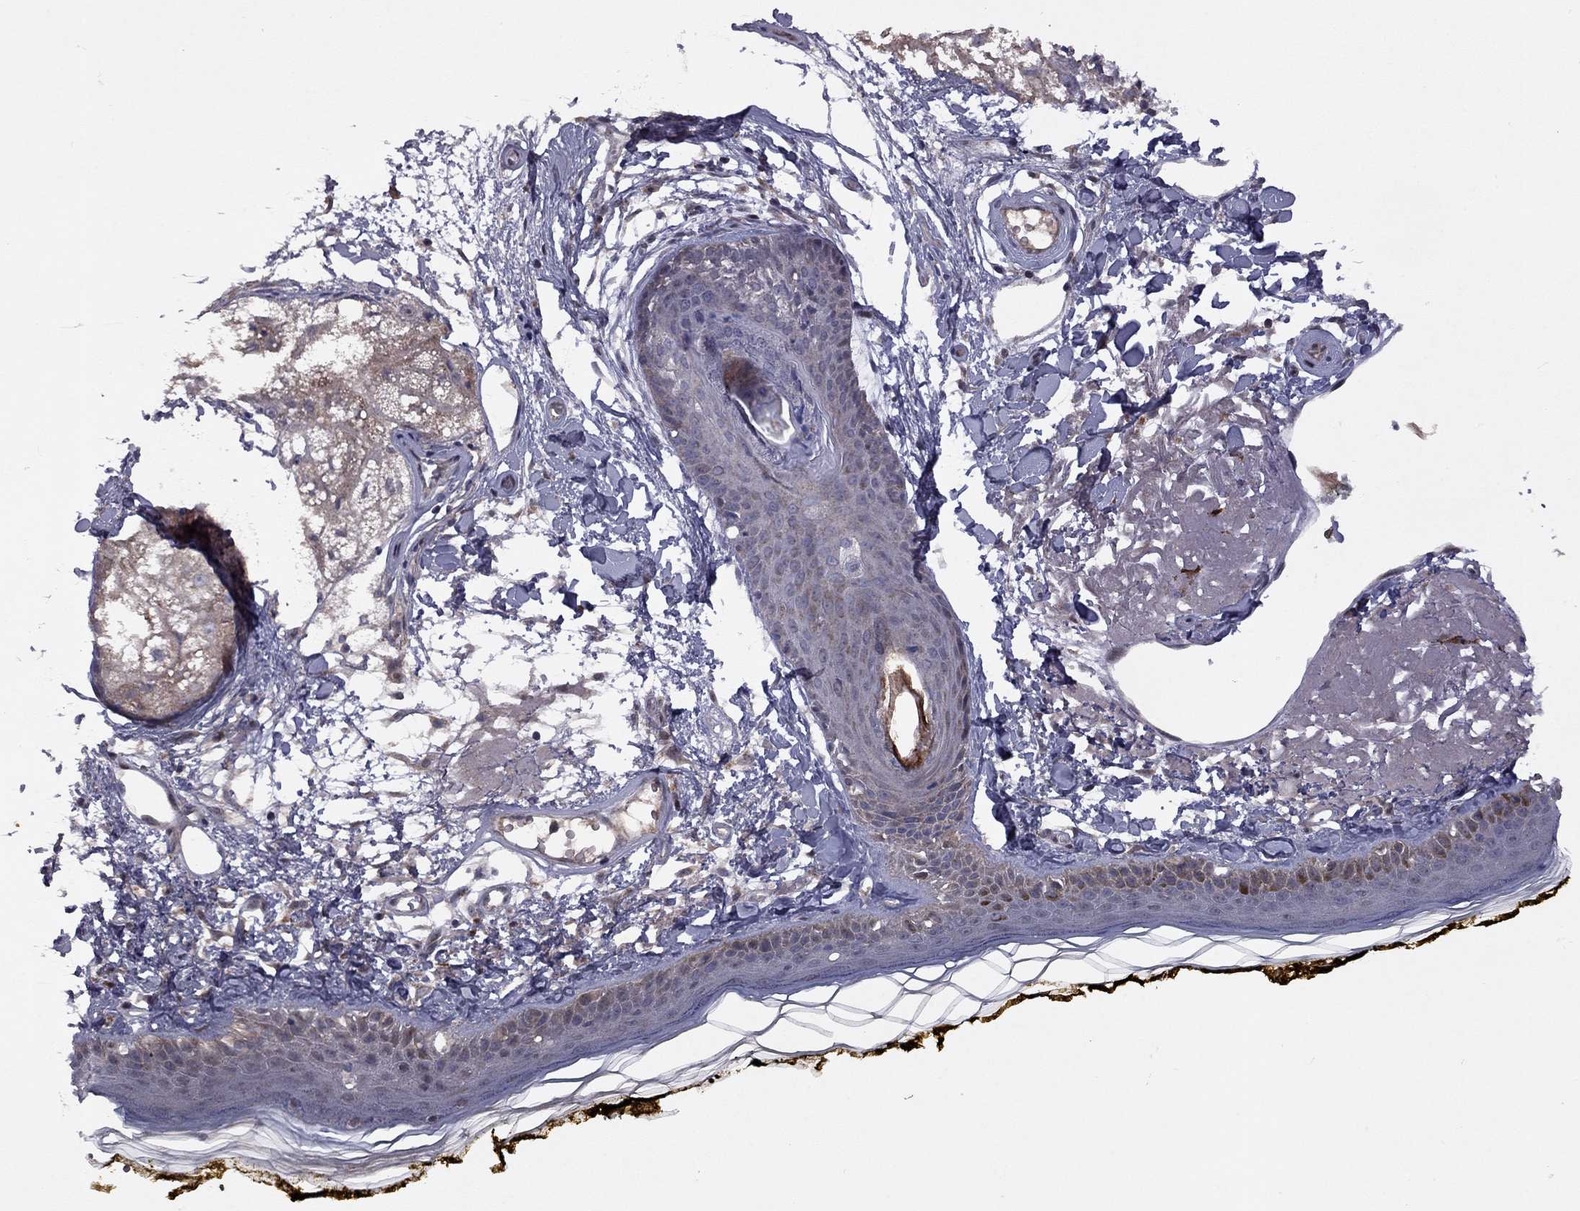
{"staining": {"intensity": "negative", "quantity": "none", "location": "none"}, "tissue": "skin", "cell_type": "Fibroblasts", "image_type": "normal", "snomed": [{"axis": "morphology", "description": "Normal tissue, NOS"}, {"axis": "topography", "description": "Skin"}], "caption": "Skin was stained to show a protein in brown. There is no significant staining in fibroblasts. (DAB (3,3'-diaminobenzidine) immunohistochemistry visualized using brightfield microscopy, high magnification).", "gene": "IPP", "patient": {"sex": "male", "age": 76}}